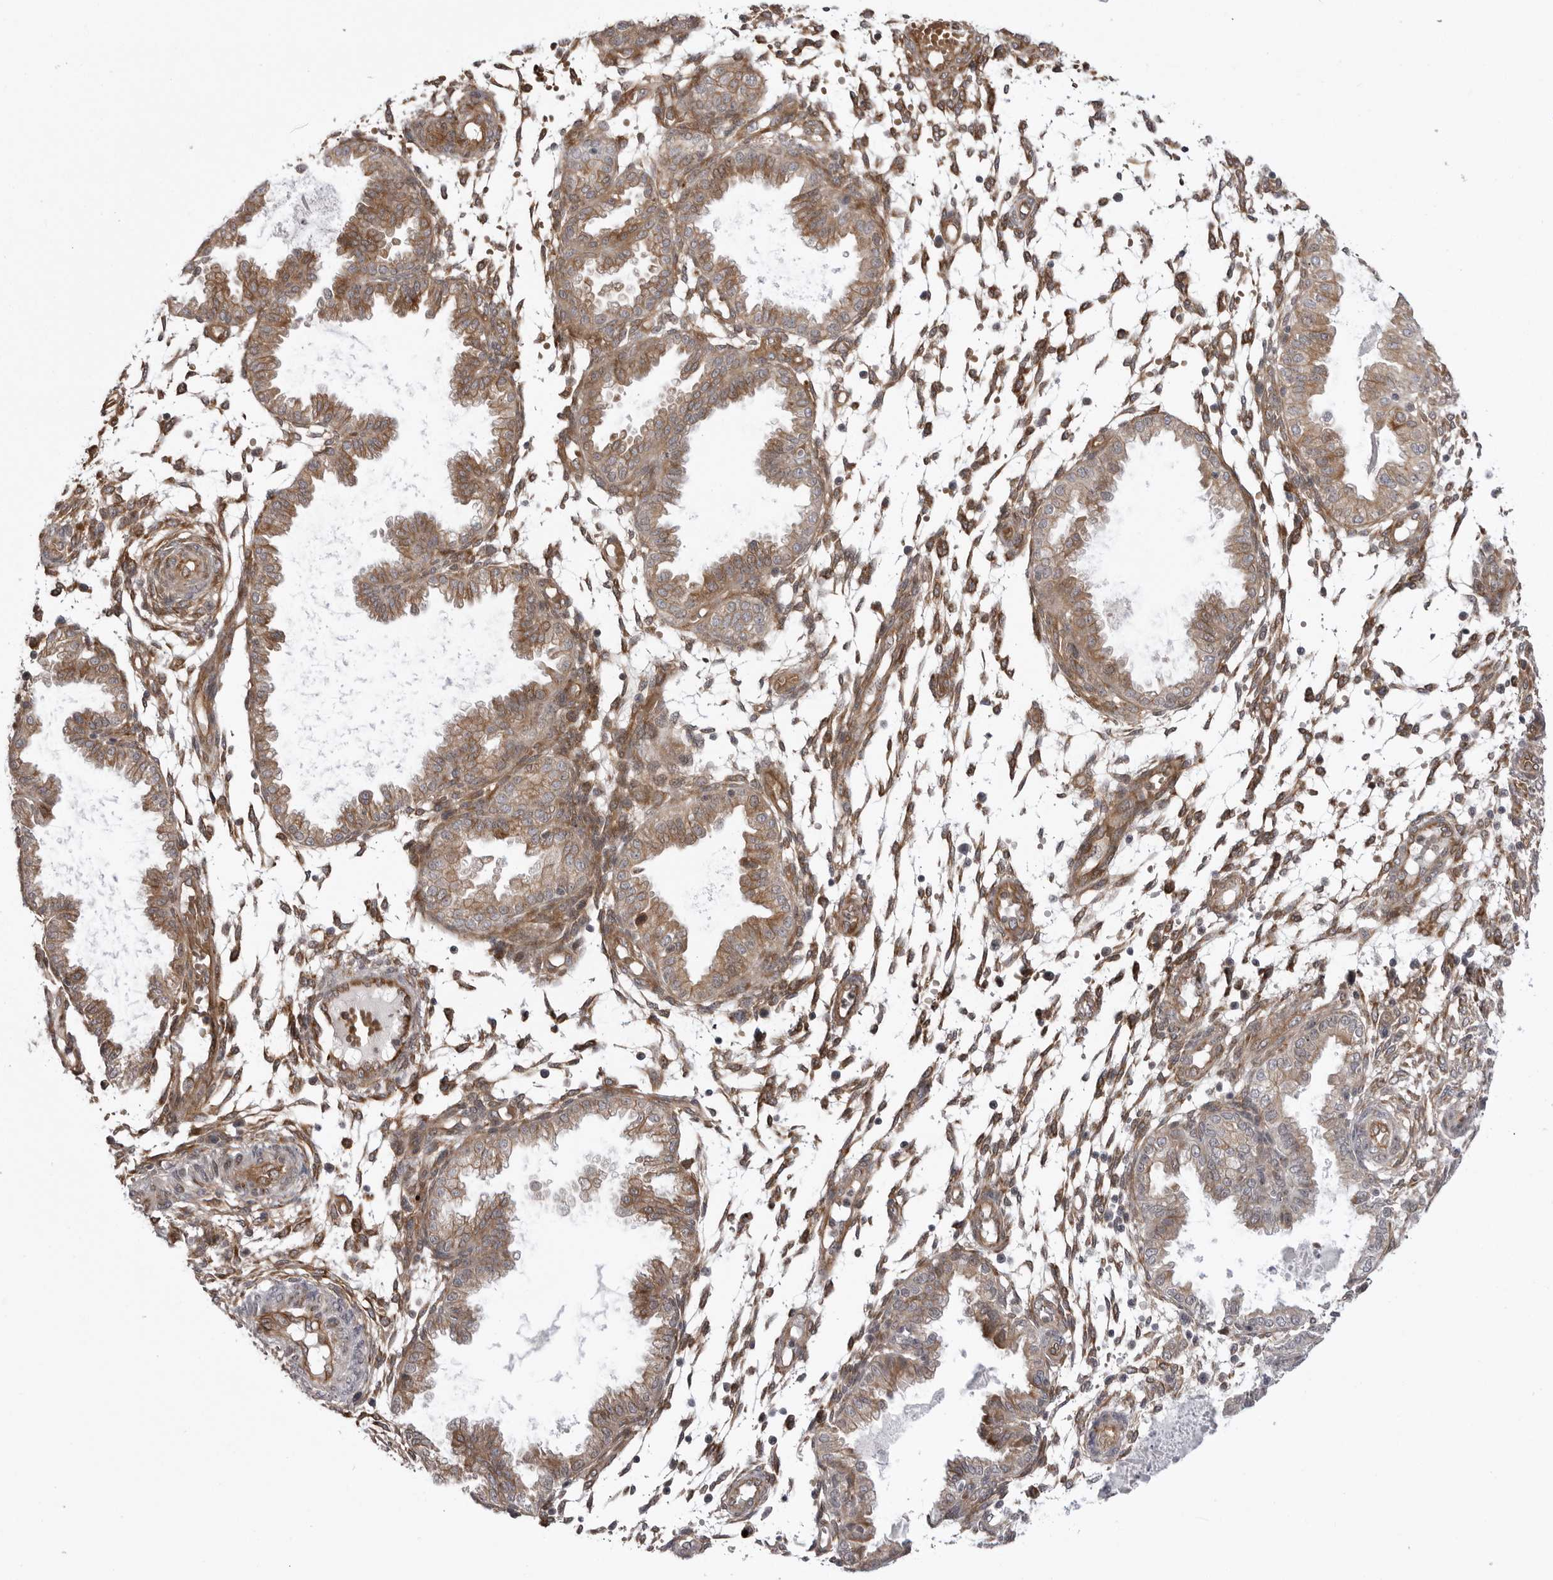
{"staining": {"intensity": "moderate", "quantity": "25%-75%", "location": "cytoplasmic/membranous"}, "tissue": "endometrium", "cell_type": "Cells in endometrial stroma", "image_type": "normal", "snomed": [{"axis": "morphology", "description": "Normal tissue, NOS"}, {"axis": "topography", "description": "Endometrium"}], "caption": "Cells in endometrial stroma exhibit medium levels of moderate cytoplasmic/membranous expression in about 25%-75% of cells in normal endometrium. (DAB = brown stain, brightfield microscopy at high magnification).", "gene": "ARL5A", "patient": {"sex": "female", "age": 33}}